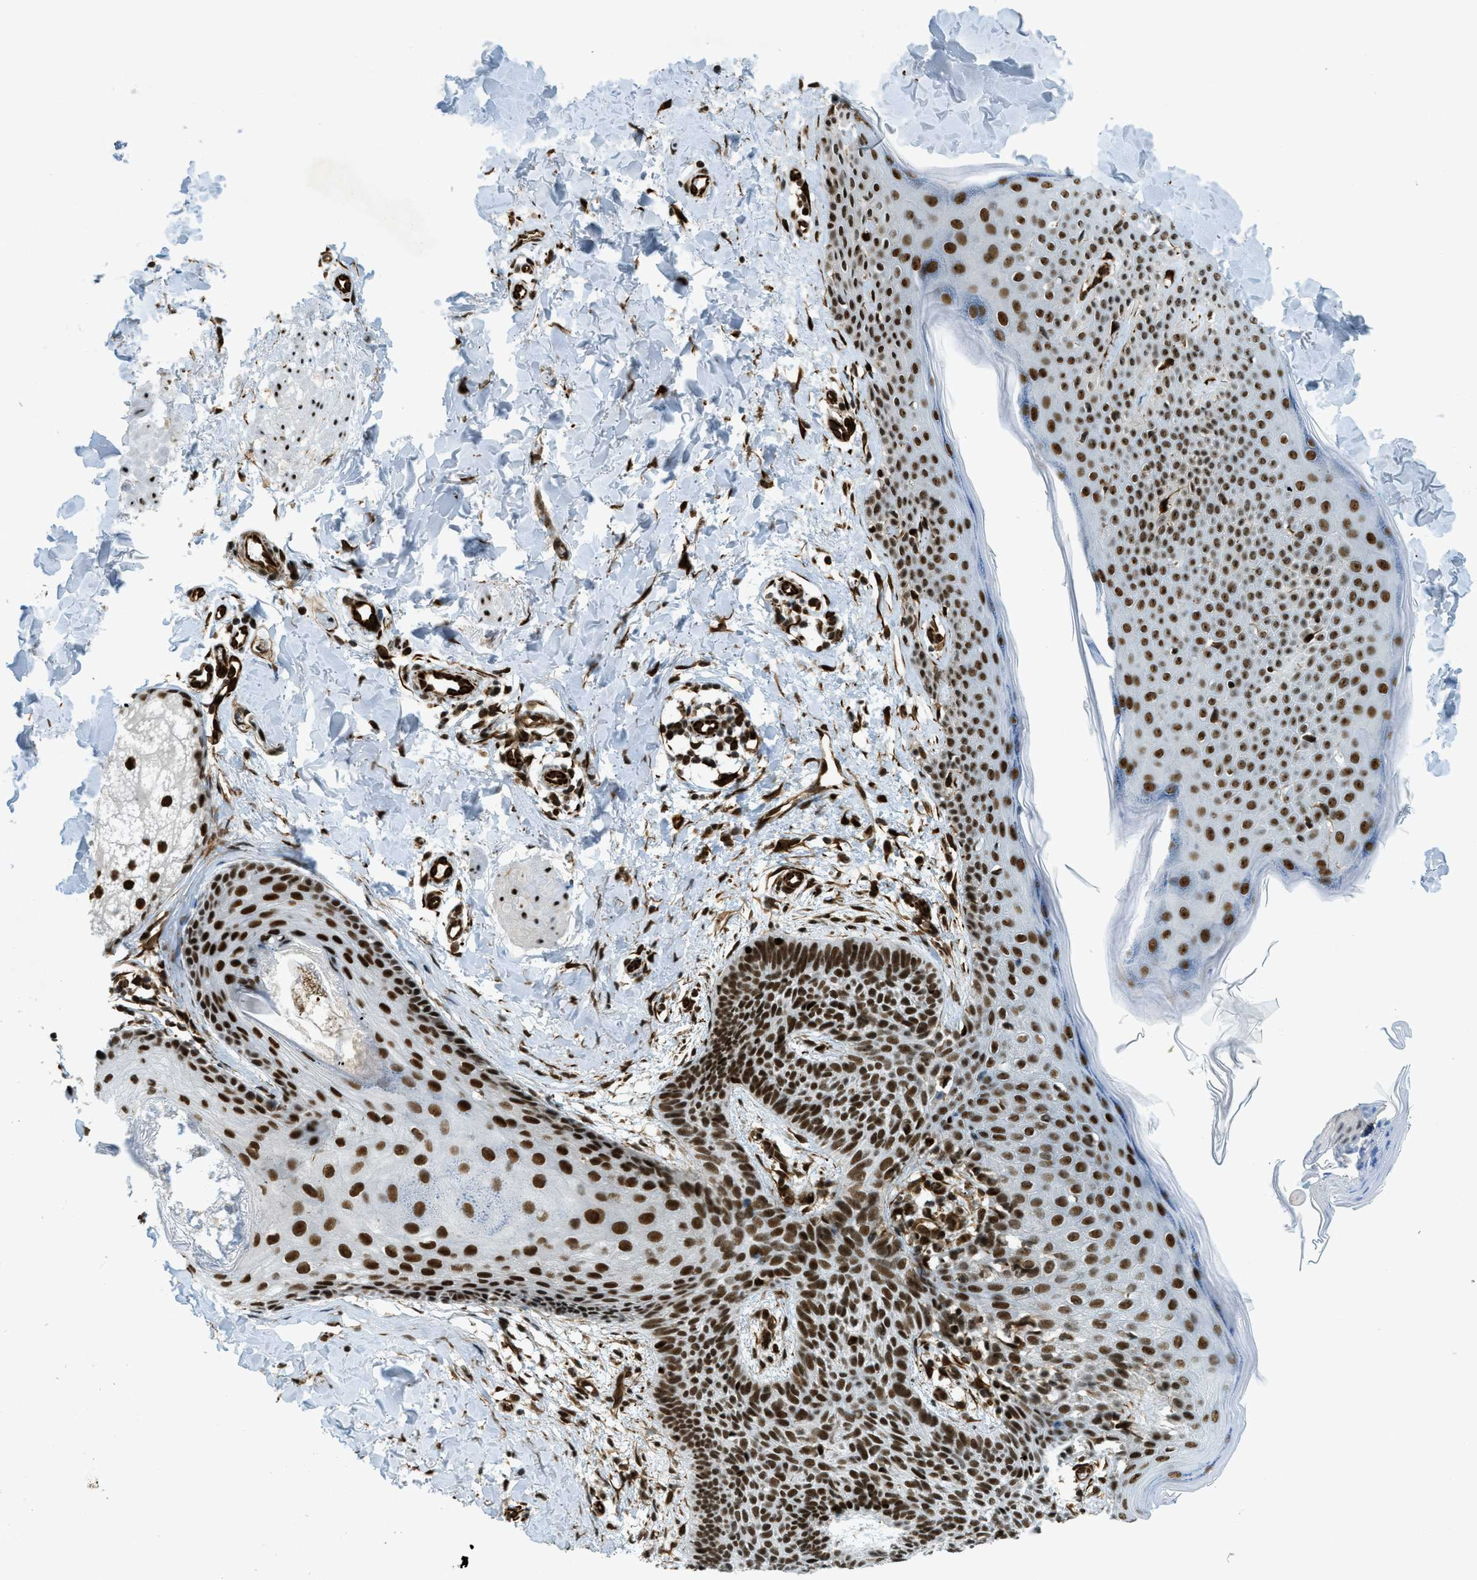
{"staining": {"intensity": "strong", "quantity": ">75%", "location": "nuclear"}, "tissue": "skin cancer", "cell_type": "Tumor cells", "image_type": "cancer", "snomed": [{"axis": "morphology", "description": "Basal cell carcinoma"}, {"axis": "topography", "description": "Skin"}], "caption": "Tumor cells show high levels of strong nuclear staining in about >75% of cells in skin basal cell carcinoma.", "gene": "ZFR", "patient": {"sex": "male", "age": 60}}